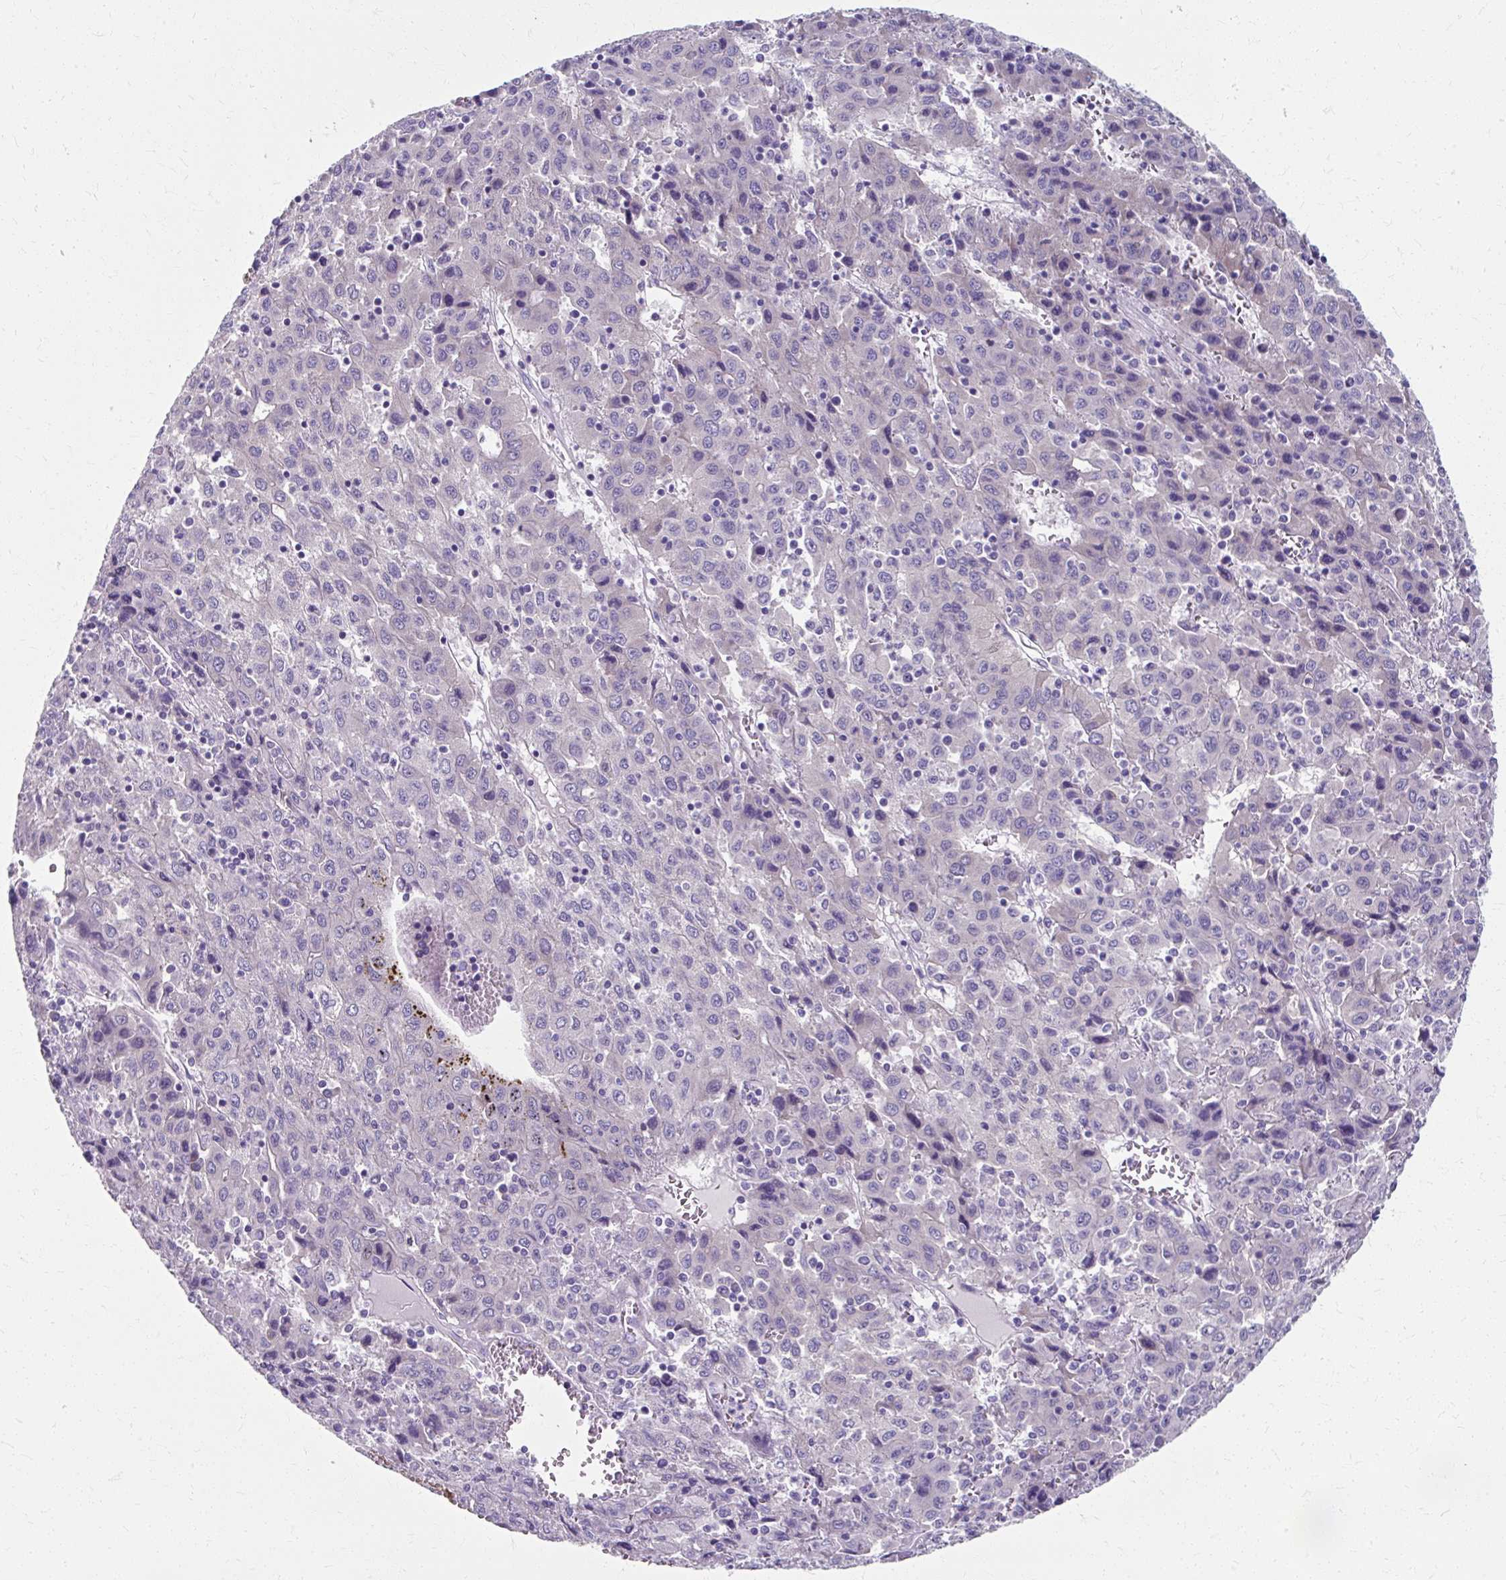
{"staining": {"intensity": "negative", "quantity": "none", "location": "none"}, "tissue": "liver cancer", "cell_type": "Tumor cells", "image_type": "cancer", "snomed": [{"axis": "morphology", "description": "Carcinoma, Hepatocellular, NOS"}, {"axis": "topography", "description": "Liver"}], "caption": "Immunohistochemical staining of human liver cancer (hepatocellular carcinoma) exhibits no significant expression in tumor cells. (IHC, brightfield microscopy, high magnification).", "gene": "ZNF555", "patient": {"sex": "female", "age": 53}}